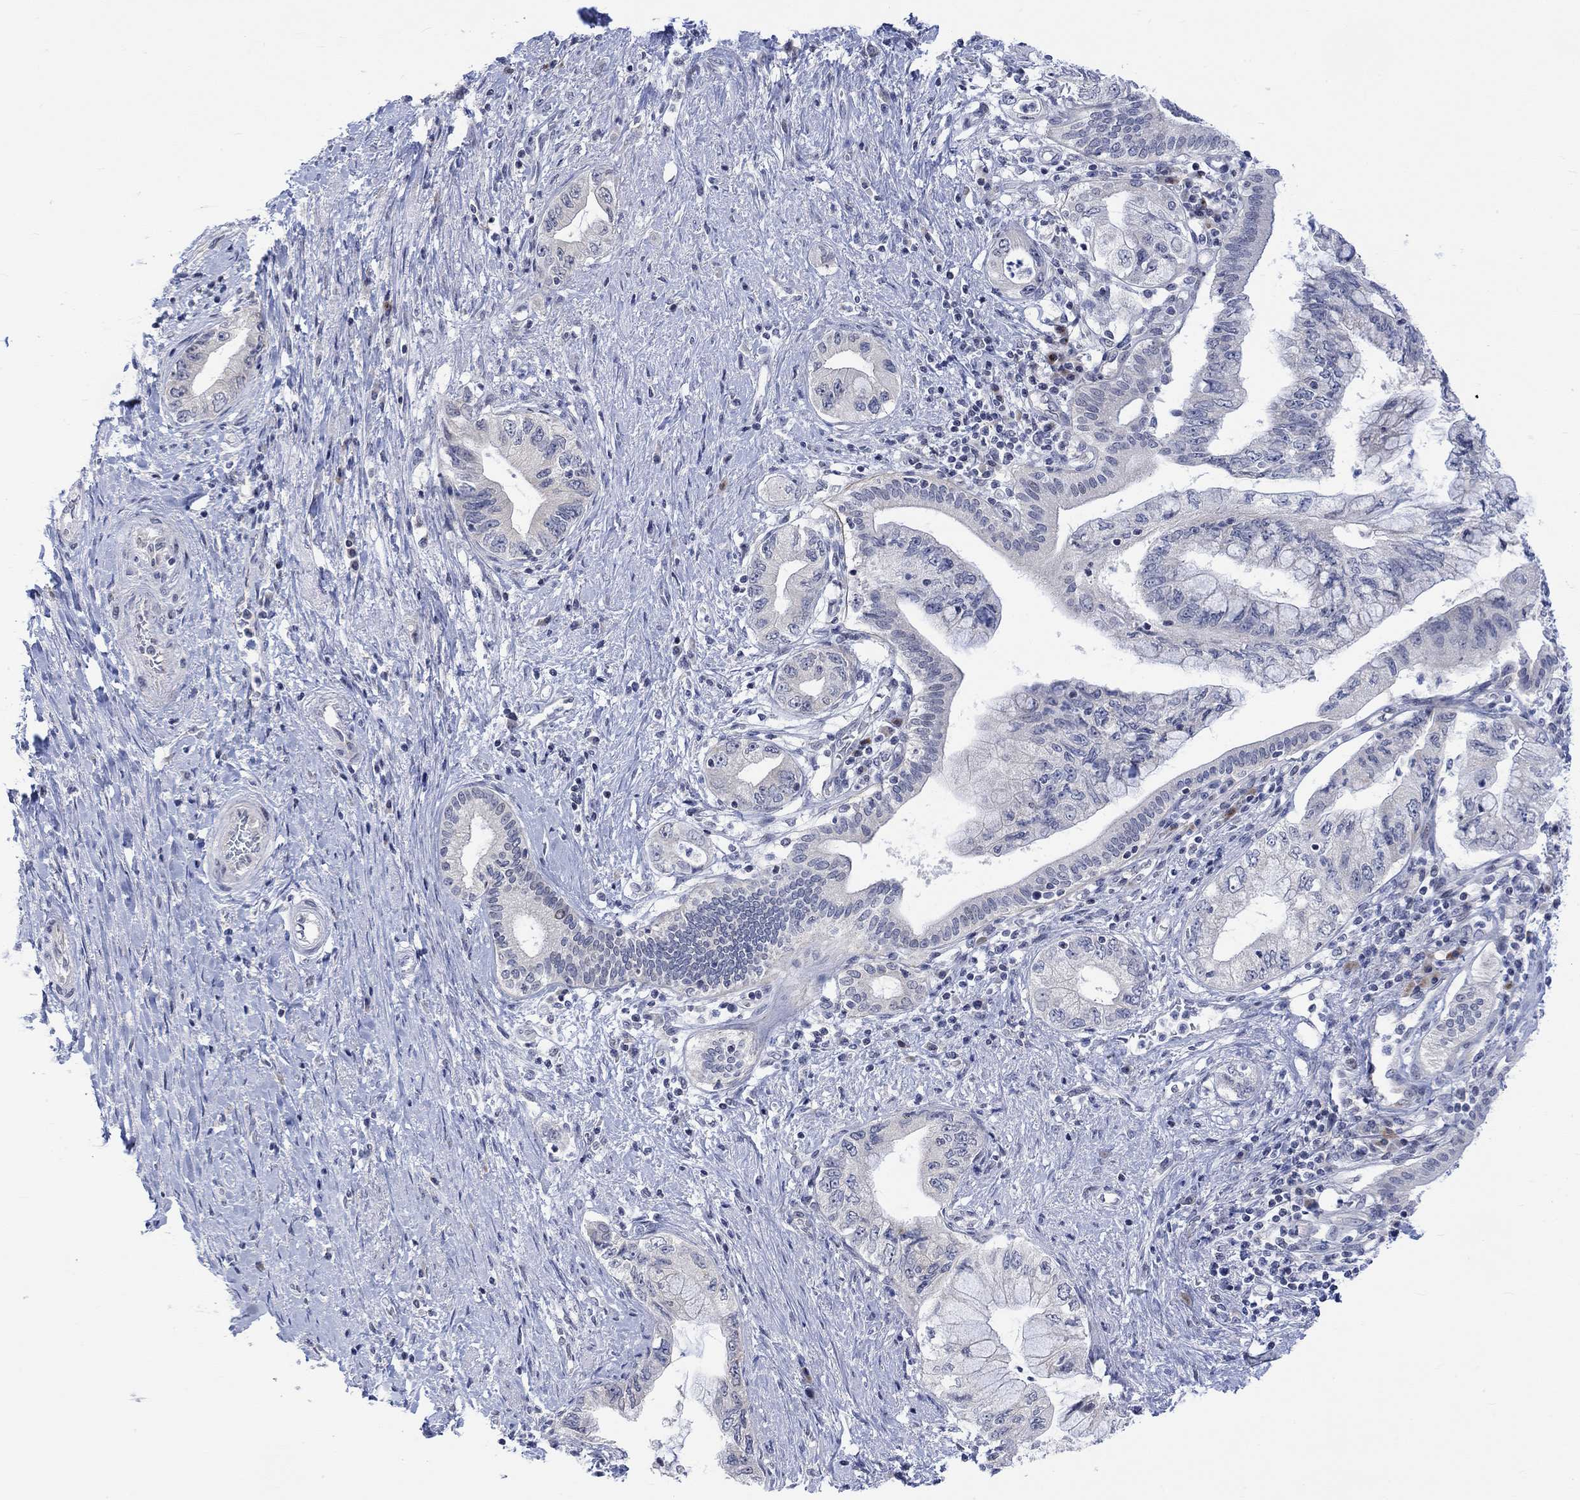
{"staining": {"intensity": "negative", "quantity": "none", "location": "none"}, "tissue": "pancreatic cancer", "cell_type": "Tumor cells", "image_type": "cancer", "snomed": [{"axis": "morphology", "description": "Adenocarcinoma, NOS"}, {"axis": "topography", "description": "Pancreas"}], "caption": "Pancreatic cancer (adenocarcinoma) was stained to show a protein in brown. There is no significant positivity in tumor cells. Nuclei are stained in blue.", "gene": "DCX", "patient": {"sex": "female", "age": 73}}